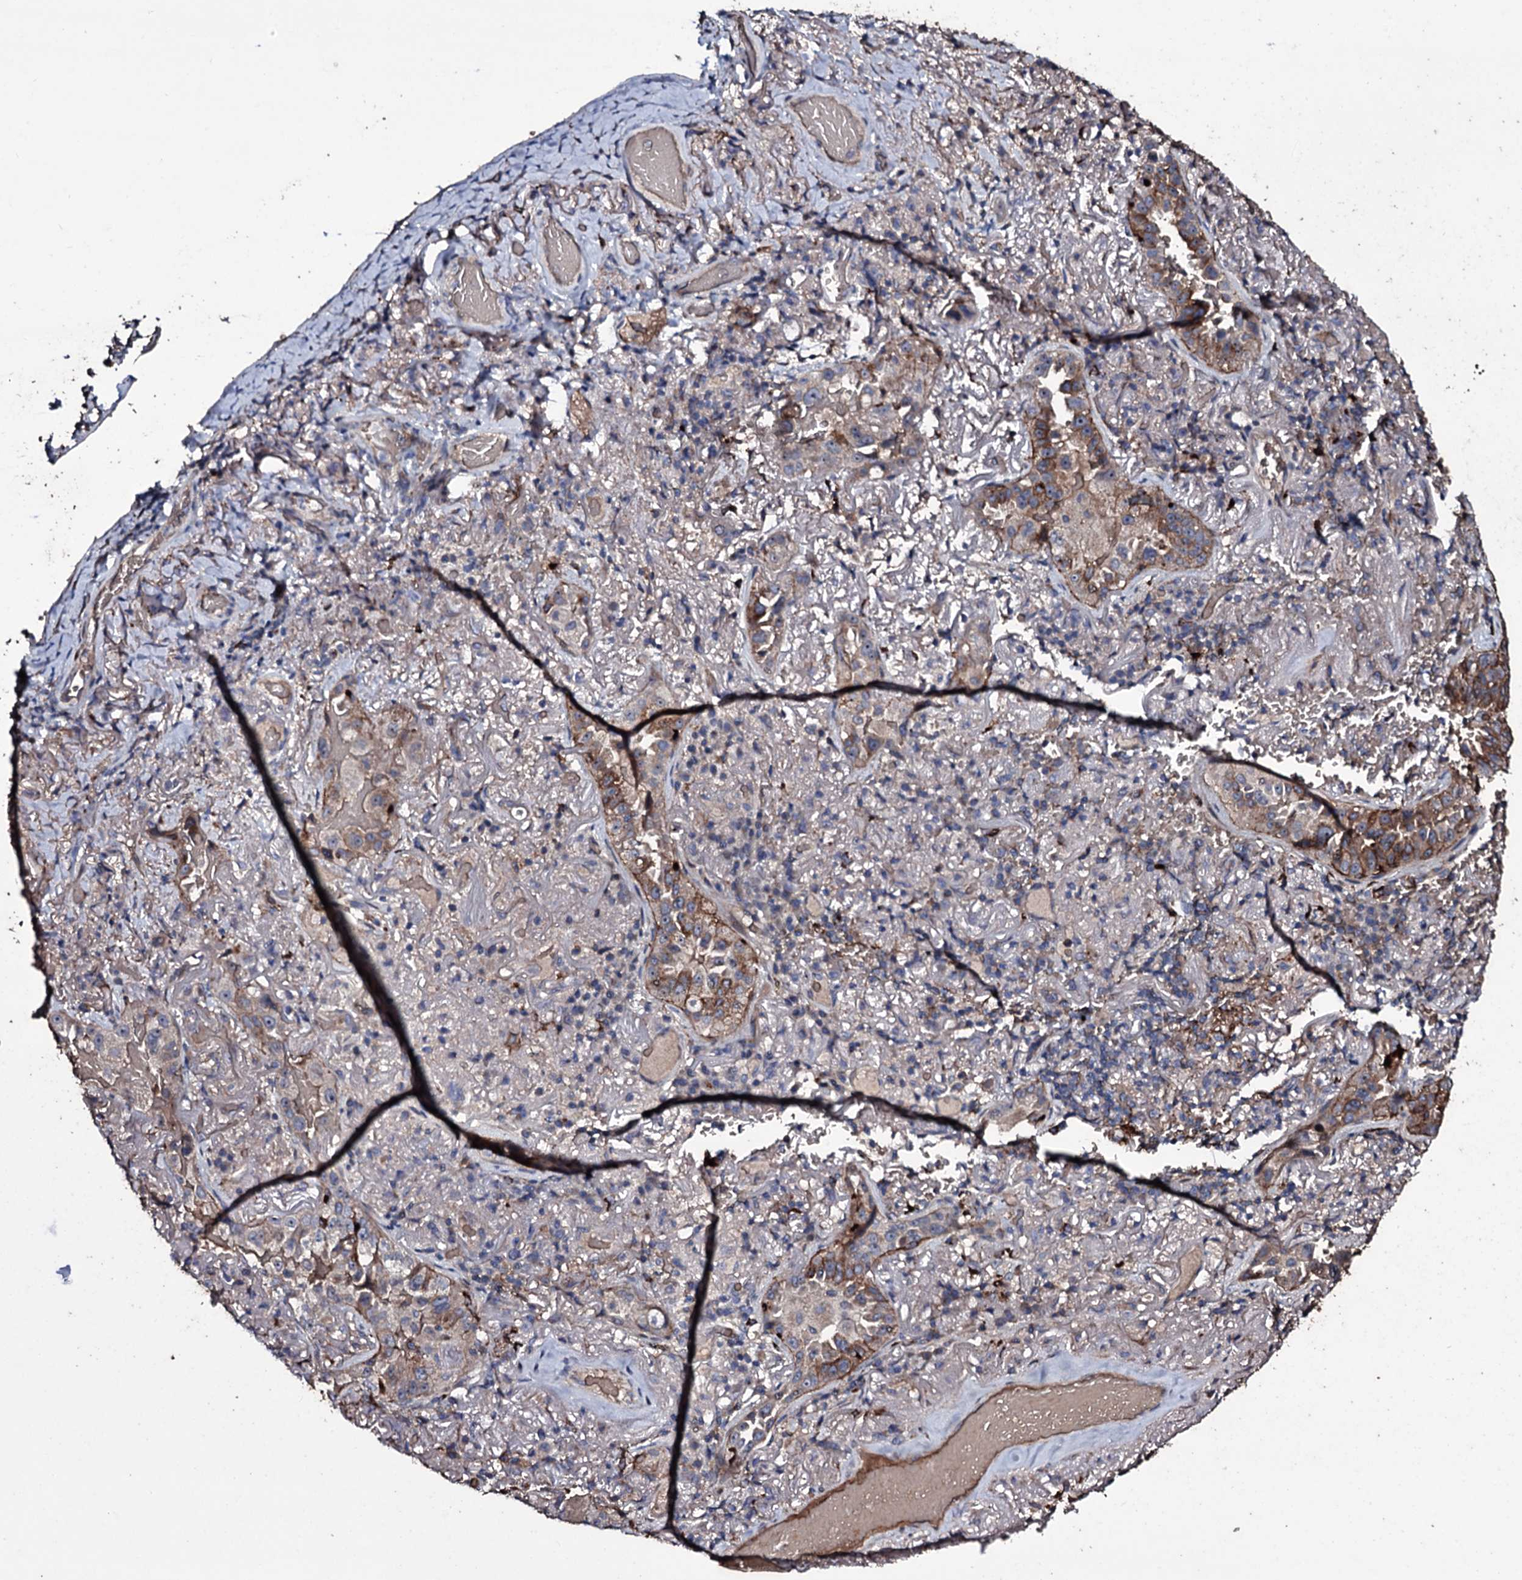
{"staining": {"intensity": "moderate", "quantity": ">75%", "location": "cytoplasmic/membranous"}, "tissue": "lung cancer", "cell_type": "Tumor cells", "image_type": "cancer", "snomed": [{"axis": "morphology", "description": "Adenocarcinoma, NOS"}, {"axis": "topography", "description": "Lung"}], "caption": "Immunohistochemistry of human adenocarcinoma (lung) exhibits medium levels of moderate cytoplasmic/membranous staining in approximately >75% of tumor cells. The staining was performed using DAB (3,3'-diaminobenzidine), with brown indicating positive protein expression. Nuclei are stained blue with hematoxylin.", "gene": "ZSWIM8", "patient": {"sex": "female", "age": 69}}